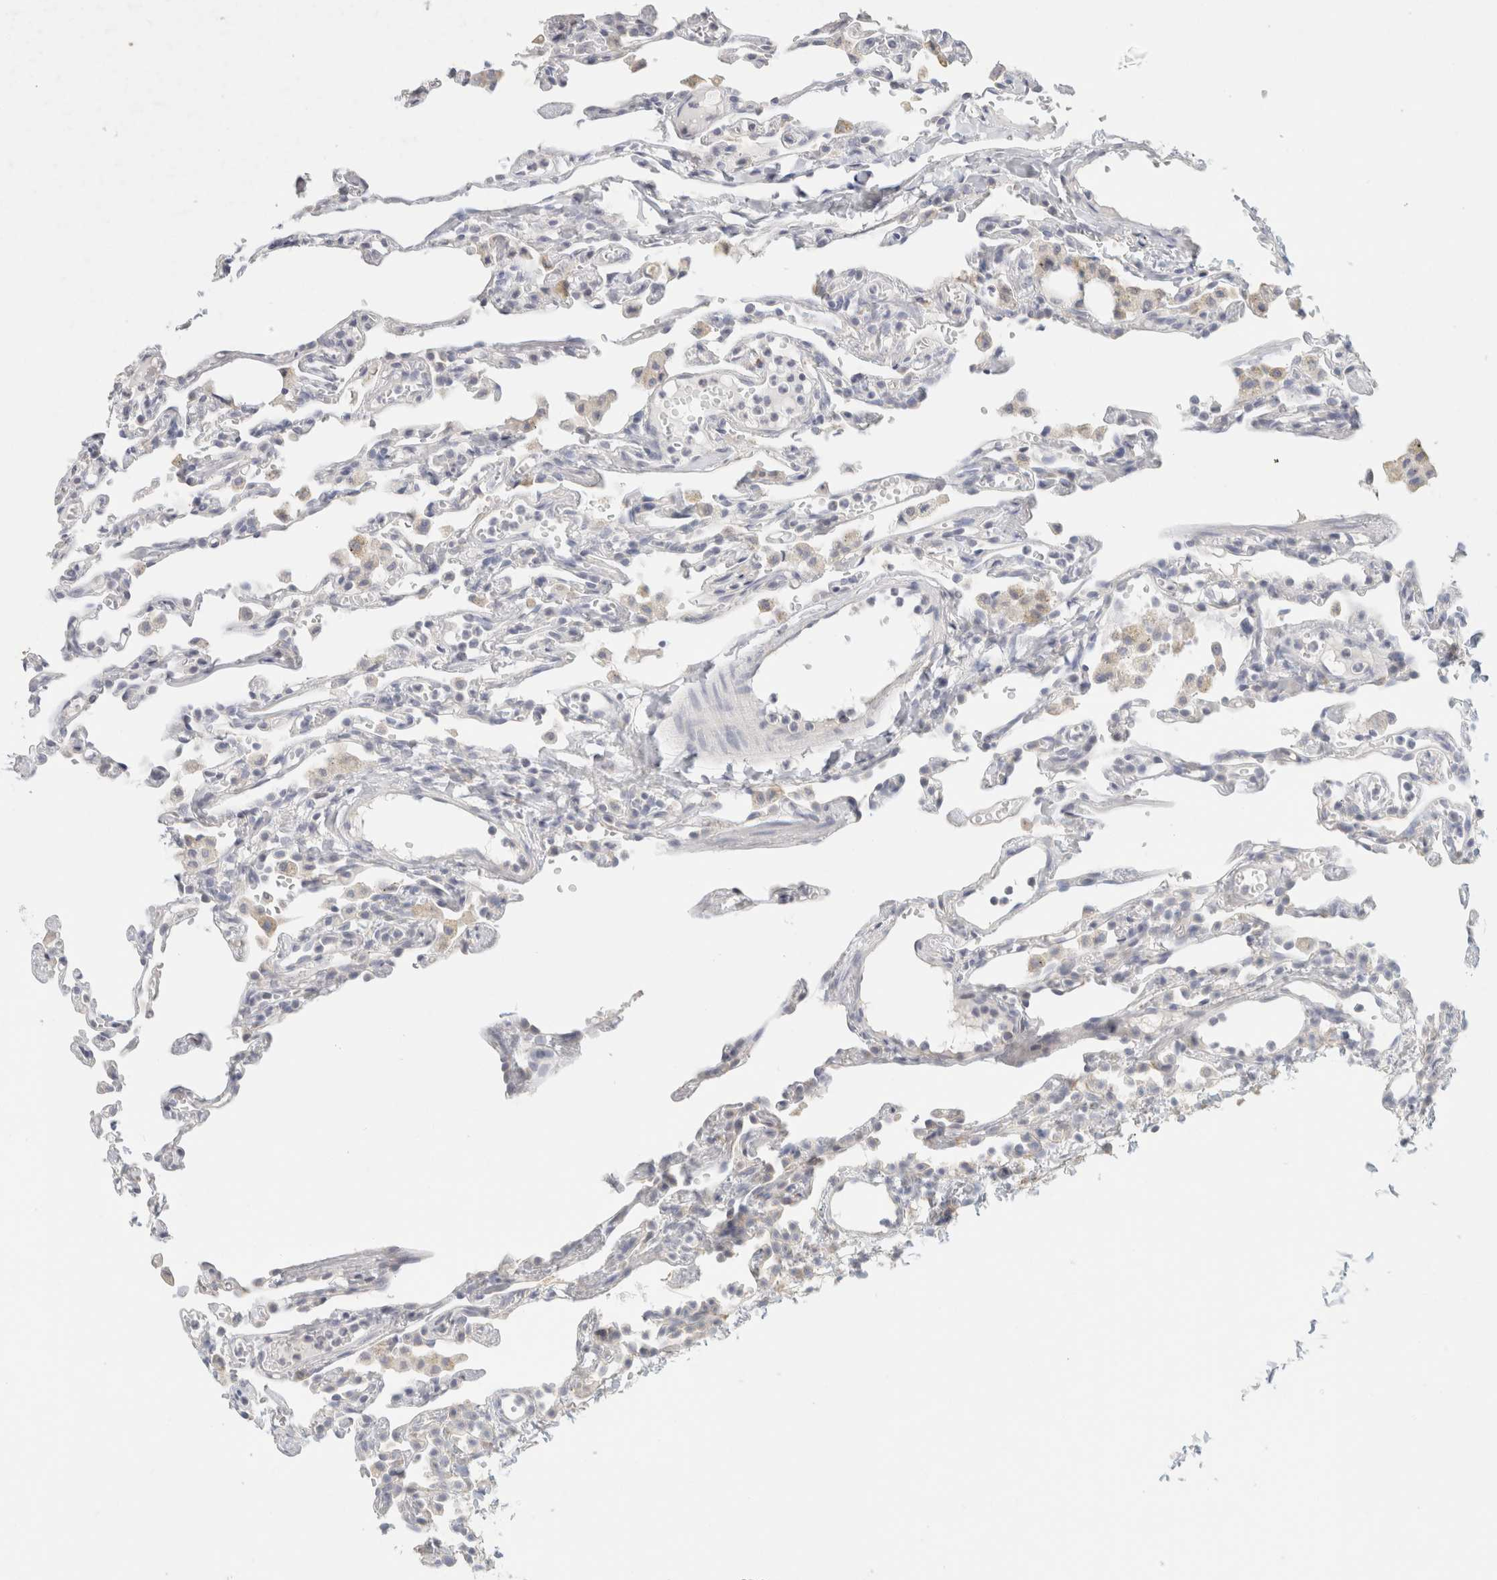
{"staining": {"intensity": "negative", "quantity": "none", "location": "none"}, "tissue": "lung", "cell_type": "Alveolar cells", "image_type": "normal", "snomed": [{"axis": "morphology", "description": "Normal tissue, NOS"}, {"axis": "topography", "description": "Lung"}], "caption": "Lung was stained to show a protein in brown. There is no significant positivity in alveolar cells. The staining was performed using DAB (3,3'-diaminobenzidine) to visualize the protein expression in brown, while the nuclei were stained in blue with hematoxylin (Magnification: 20x).", "gene": "NEFM", "patient": {"sex": "male", "age": 21}}